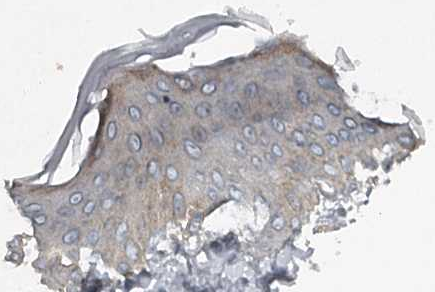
{"staining": {"intensity": "moderate", "quantity": "25%-75%", "location": "cytoplasmic/membranous"}, "tissue": "skin", "cell_type": "Fibroblasts", "image_type": "normal", "snomed": [{"axis": "morphology", "description": "Normal tissue, NOS"}, {"axis": "topography", "description": "Skin"}], "caption": "Immunohistochemistry of unremarkable skin exhibits medium levels of moderate cytoplasmic/membranous positivity in approximately 25%-75% of fibroblasts.", "gene": "RASSF8", "patient": {"sex": "male", "age": 36}}